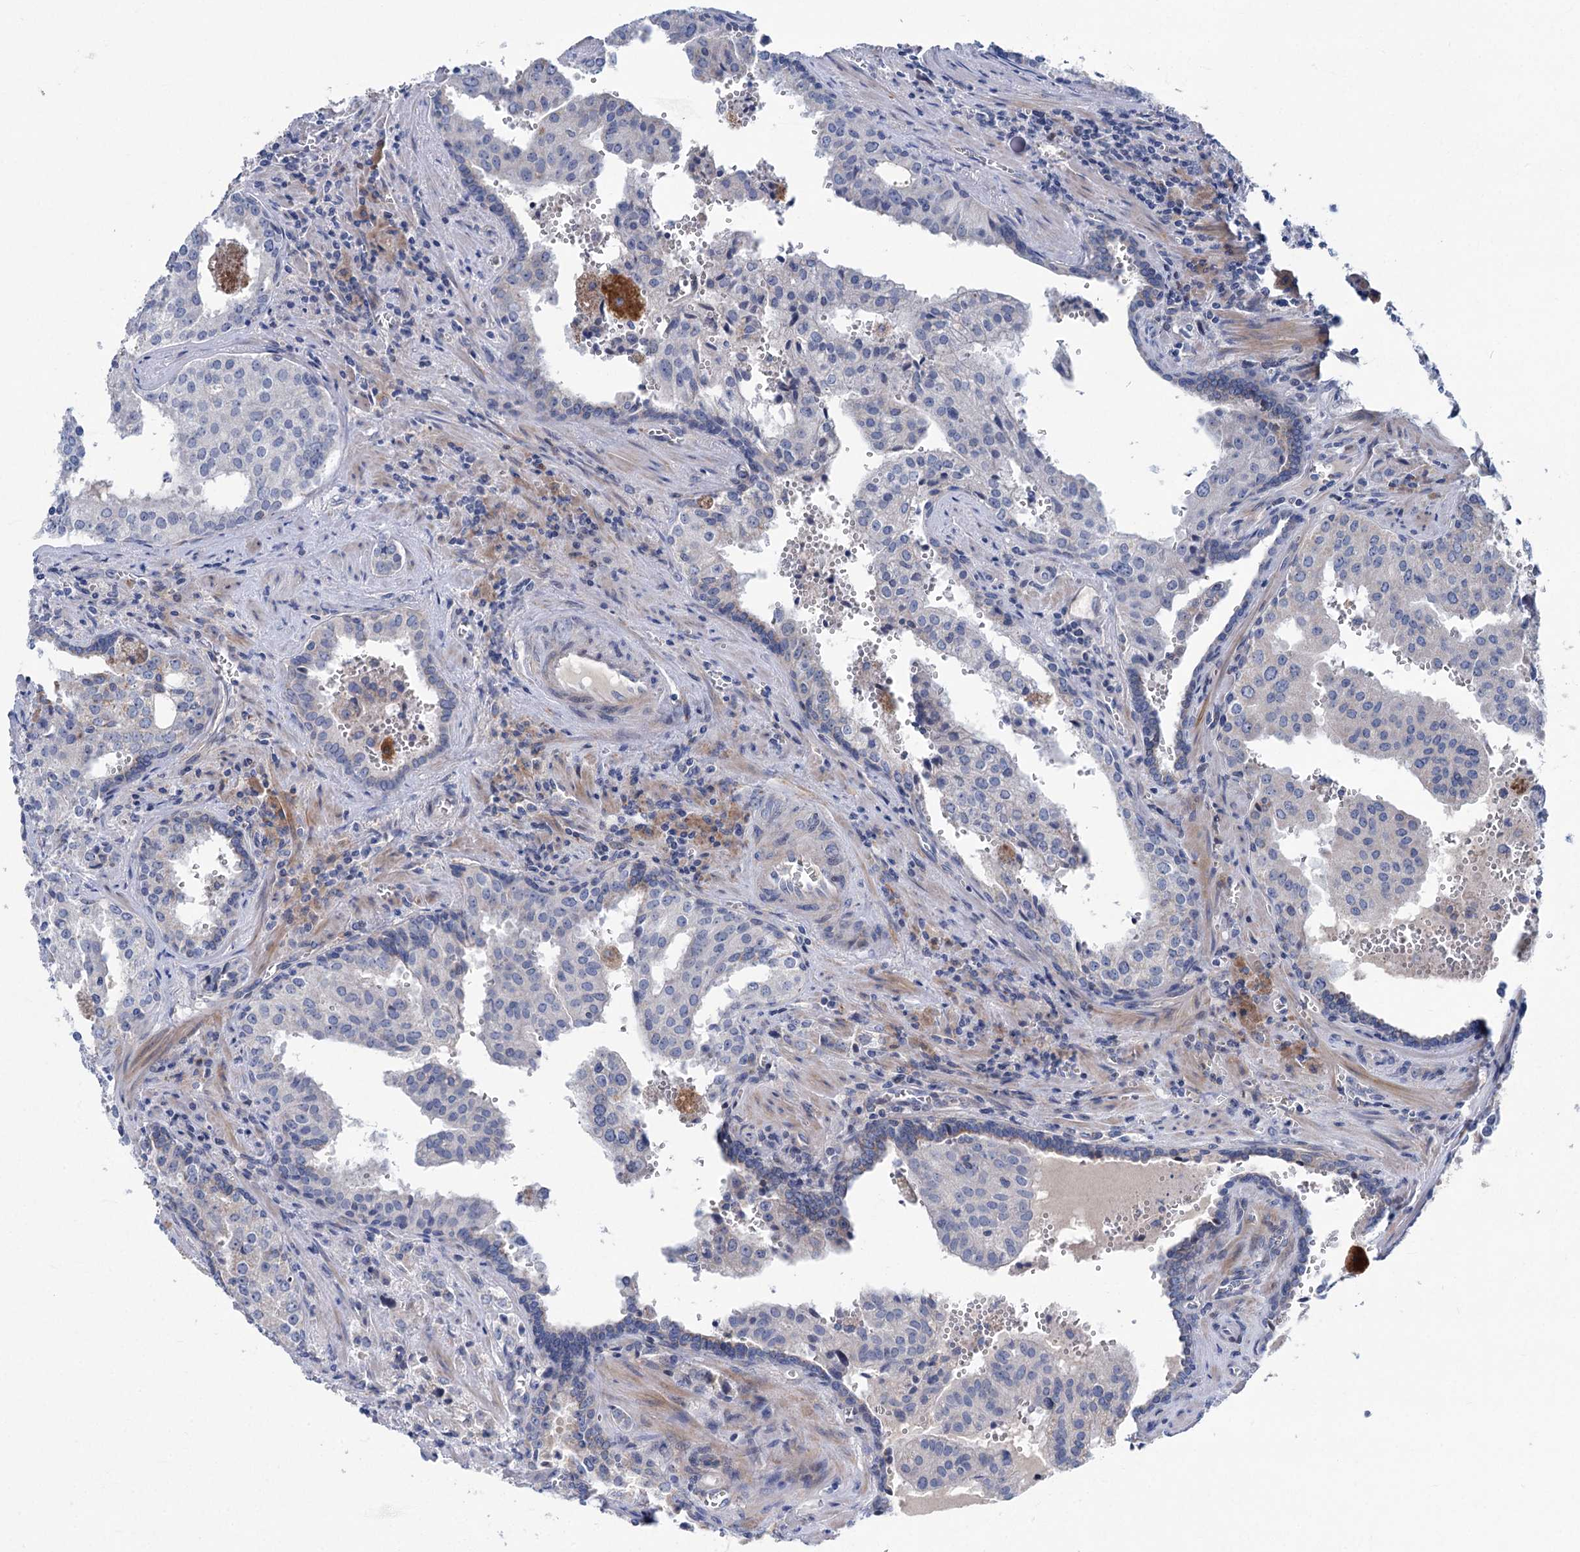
{"staining": {"intensity": "negative", "quantity": "none", "location": "none"}, "tissue": "prostate cancer", "cell_type": "Tumor cells", "image_type": "cancer", "snomed": [{"axis": "morphology", "description": "Adenocarcinoma, High grade"}, {"axis": "topography", "description": "Prostate"}], "caption": "Prostate cancer was stained to show a protein in brown. There is no significant positivity in tumor cells.", "gene": "CHDH", "patient": {"sex": "male", "age": 68}}